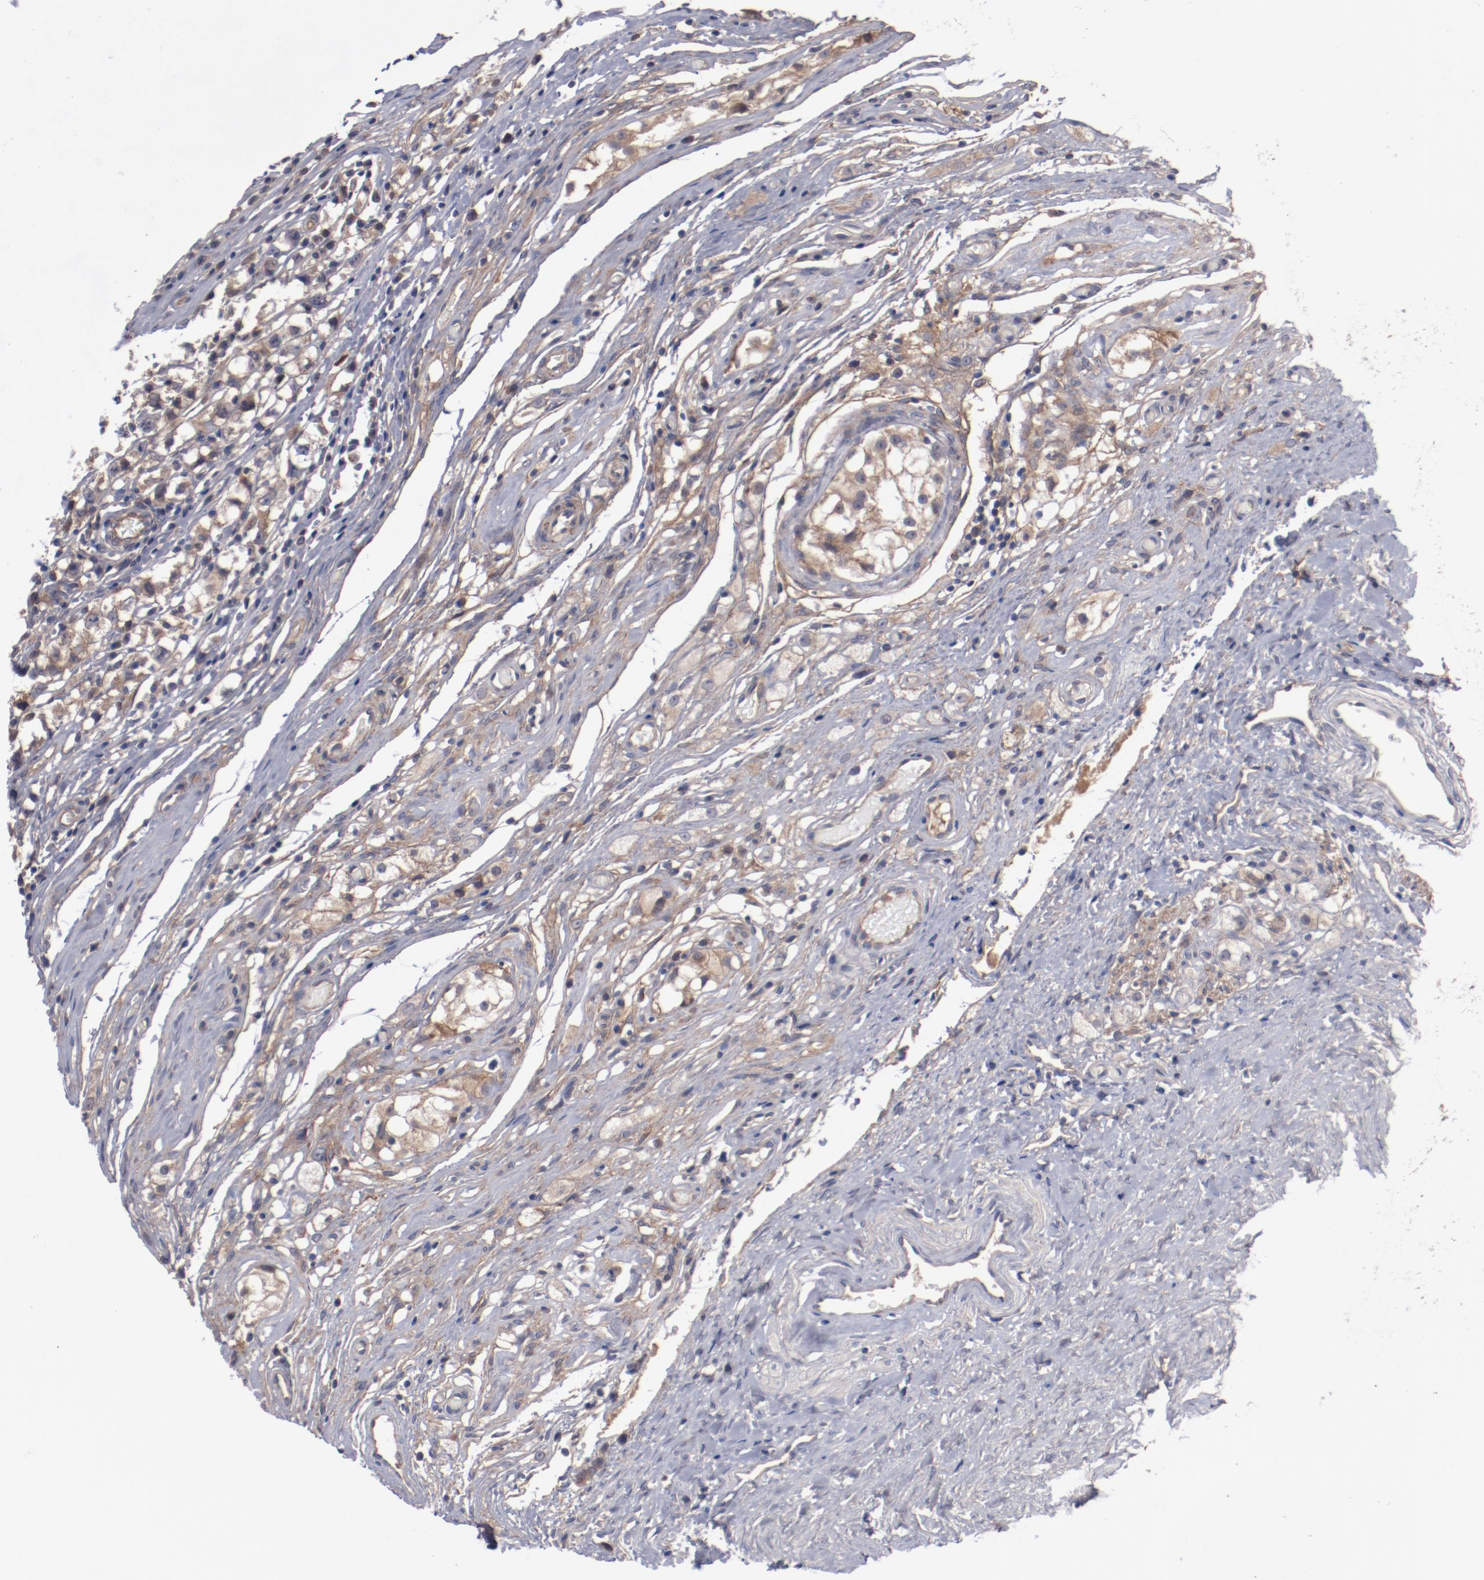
{"staining": {"intensity": "moderate", "quantity": "25%-75%", "location": "cytoplasmic/membranous"}, "tissue": "testis cancer", "cell_type": "Tumor cells", "image_type": "cancer", "snomed": [{"axis": "morphology", "description": "Seminoma, NOS"}, {"axis": "topography", "description": "Testis"}], "caption": "Immunohistochemical staining of human testis cancer demonstrates medium levels of moderate cytoplasmic/membranous positivity in about 25%-75% of tumor cells.", "gene": "DNAAF2", "patient": {"sex": "male", "age": 35}}